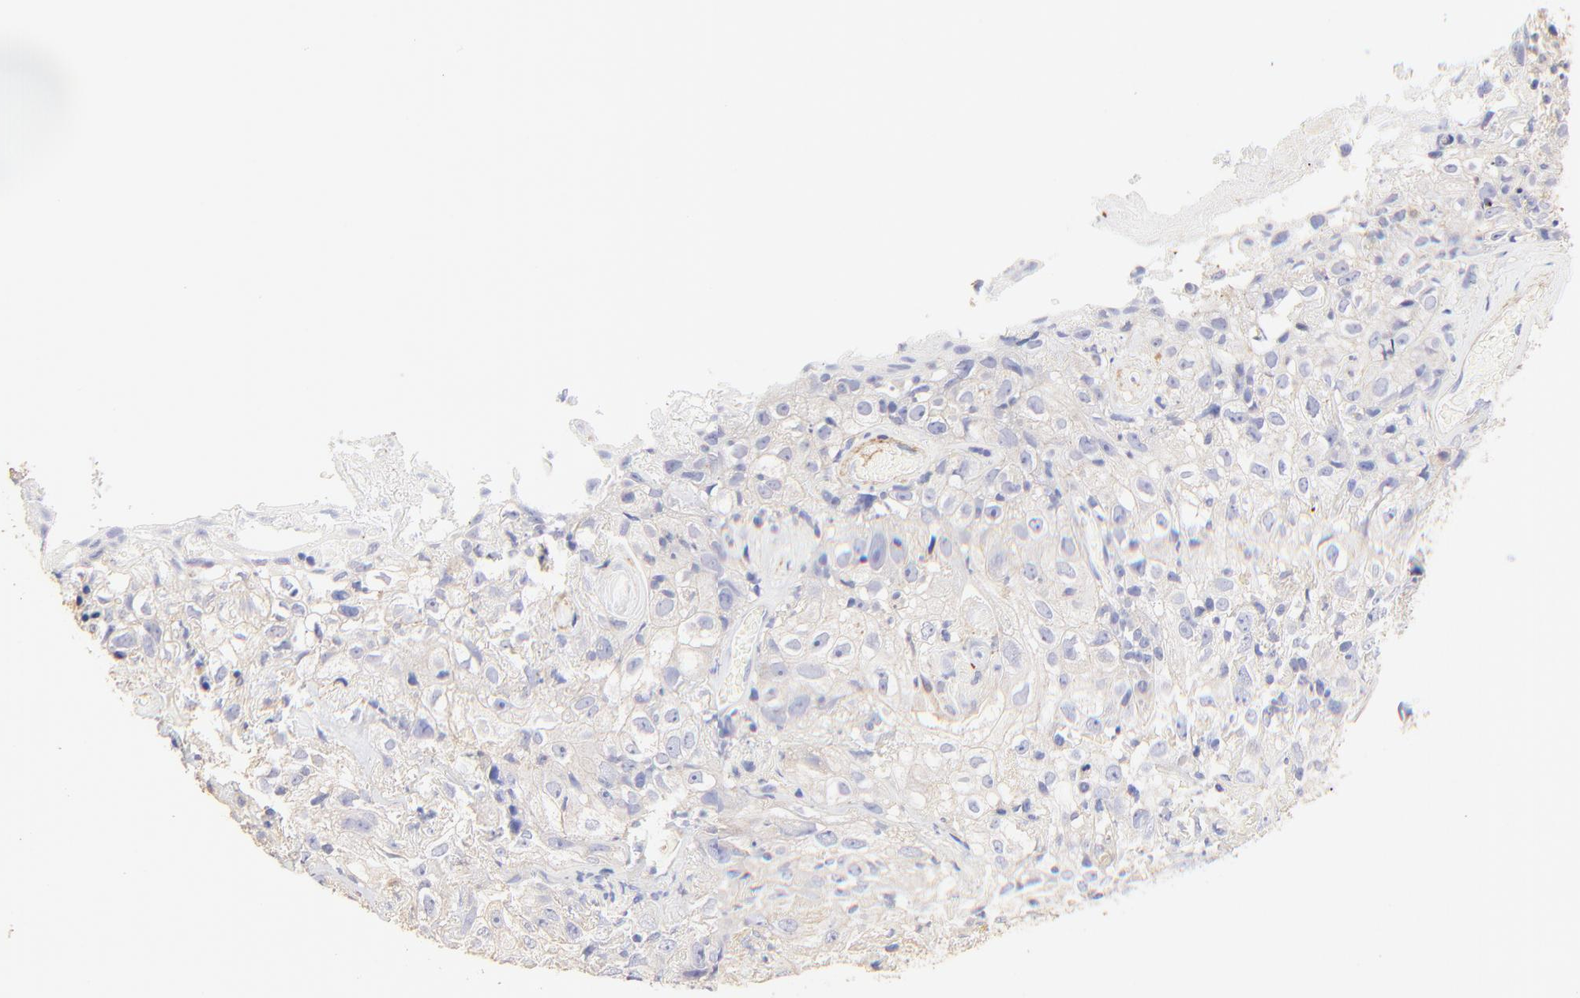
{"staining": {"intensity": "negative", "quantity": "none", "location": "none"}, "tissue": "skin cancer", "cell_type": "Tumor cells", "image_type": "cancer", "snomed": [{"axis": "morphology", "description": "Squamous cell carcinoma, NOS"}, {"axis": "topography", "description": "Skin"}], "caption": "High power microscopy photomicrograph of an immunohistochemistry (IHC) image of skin cancer, revealing no significant expression in tumor cells.", "gene": "ACTRT1", "patient": {"sex": "male", "age": 65}}